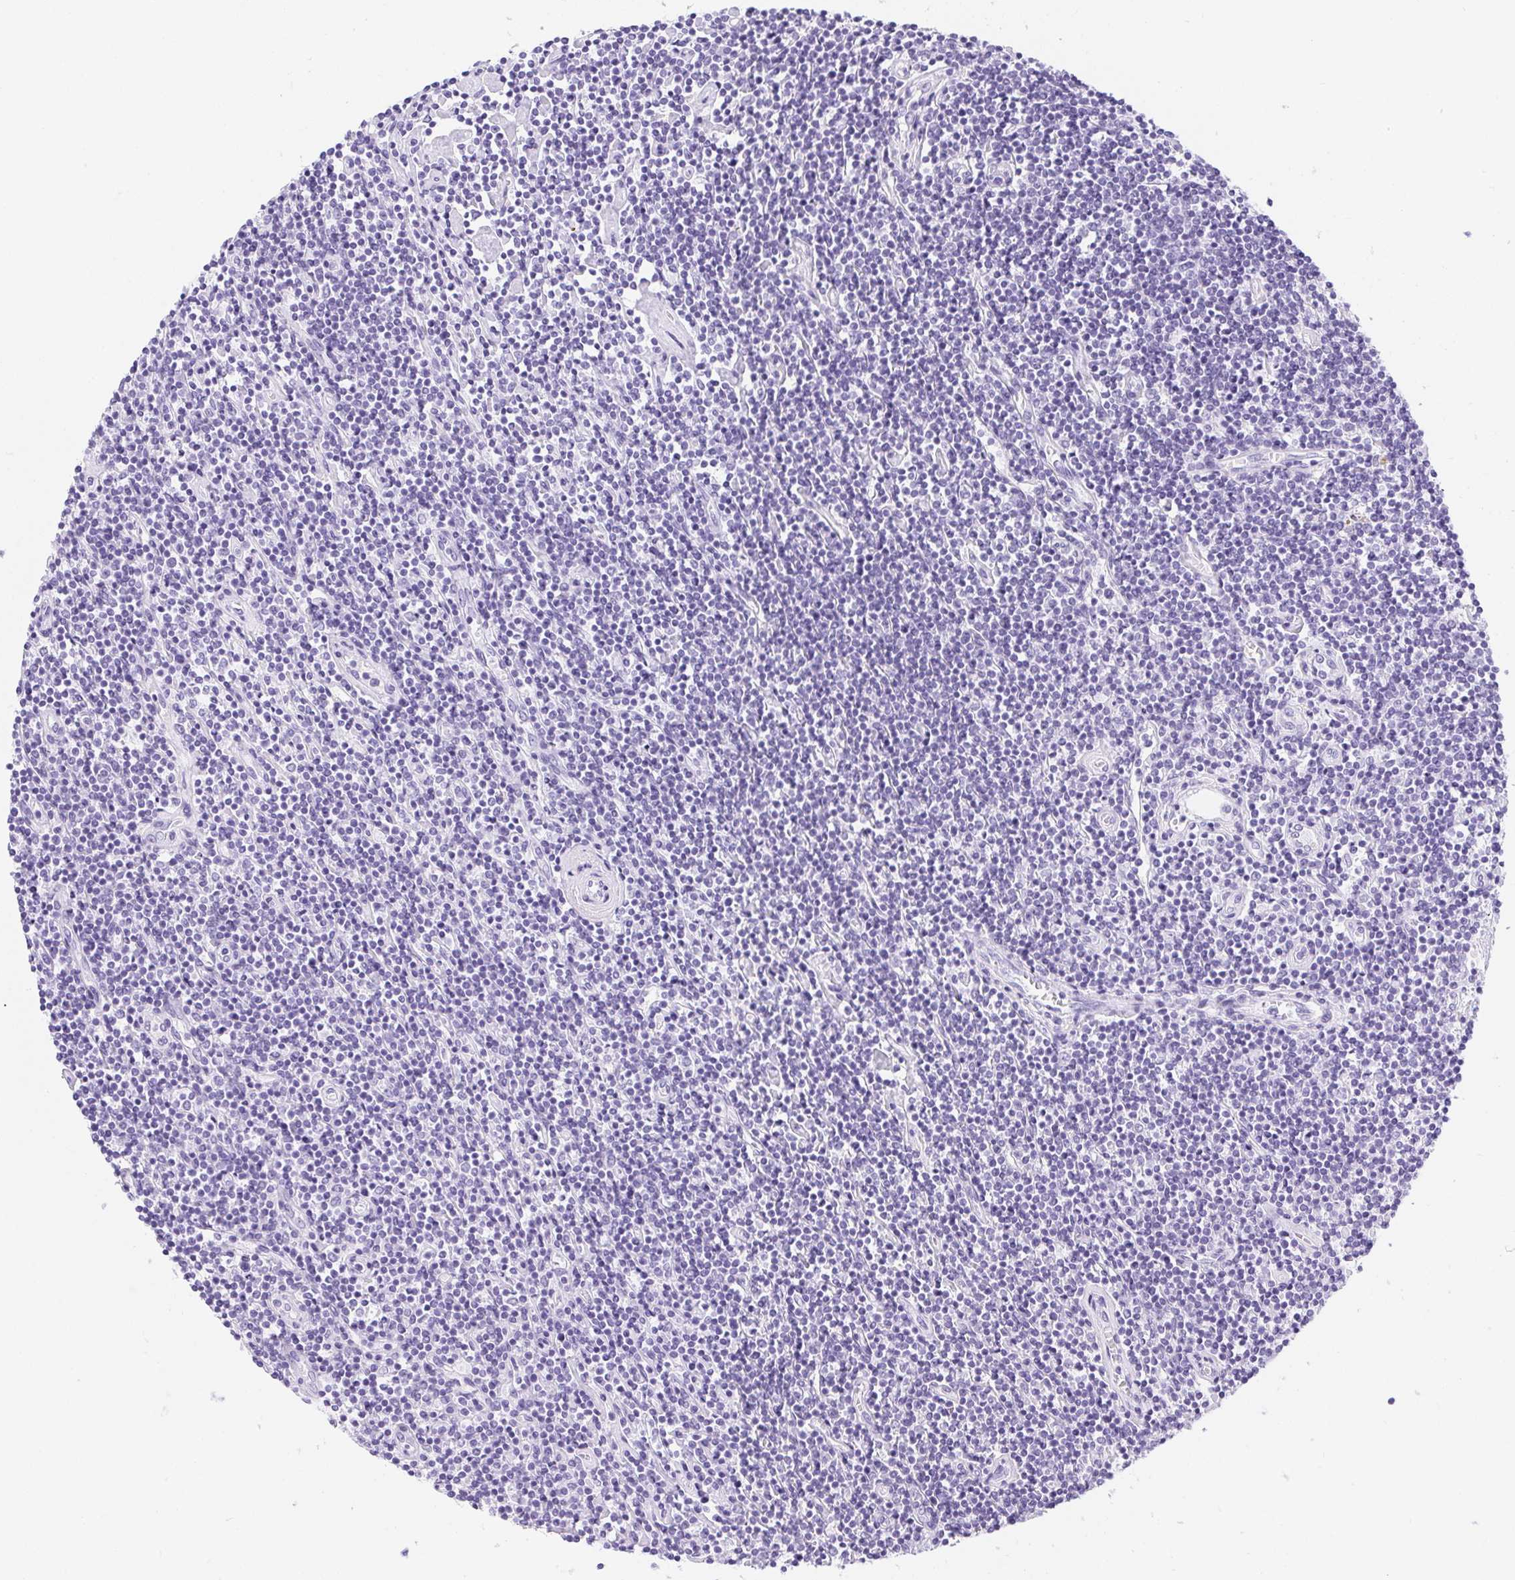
{"staining": {"intensity": "negative", "quantity": "none", "location": "none"}, "tissue": "lymphoma", "cell_type": "Tumor cells", "image_type": "cancer", "snomed": [{"axis": "morphology", "description": "Hodgkin's disease, NOS"}, {"axis": "topography", "description": "Lymph node"}], "caption": "Protein analysis of Hodgkin's disease shows no significant staining in tumor cells.", "gene": "PRKAA1", "patient": {"sex": "male", "age": 40}}